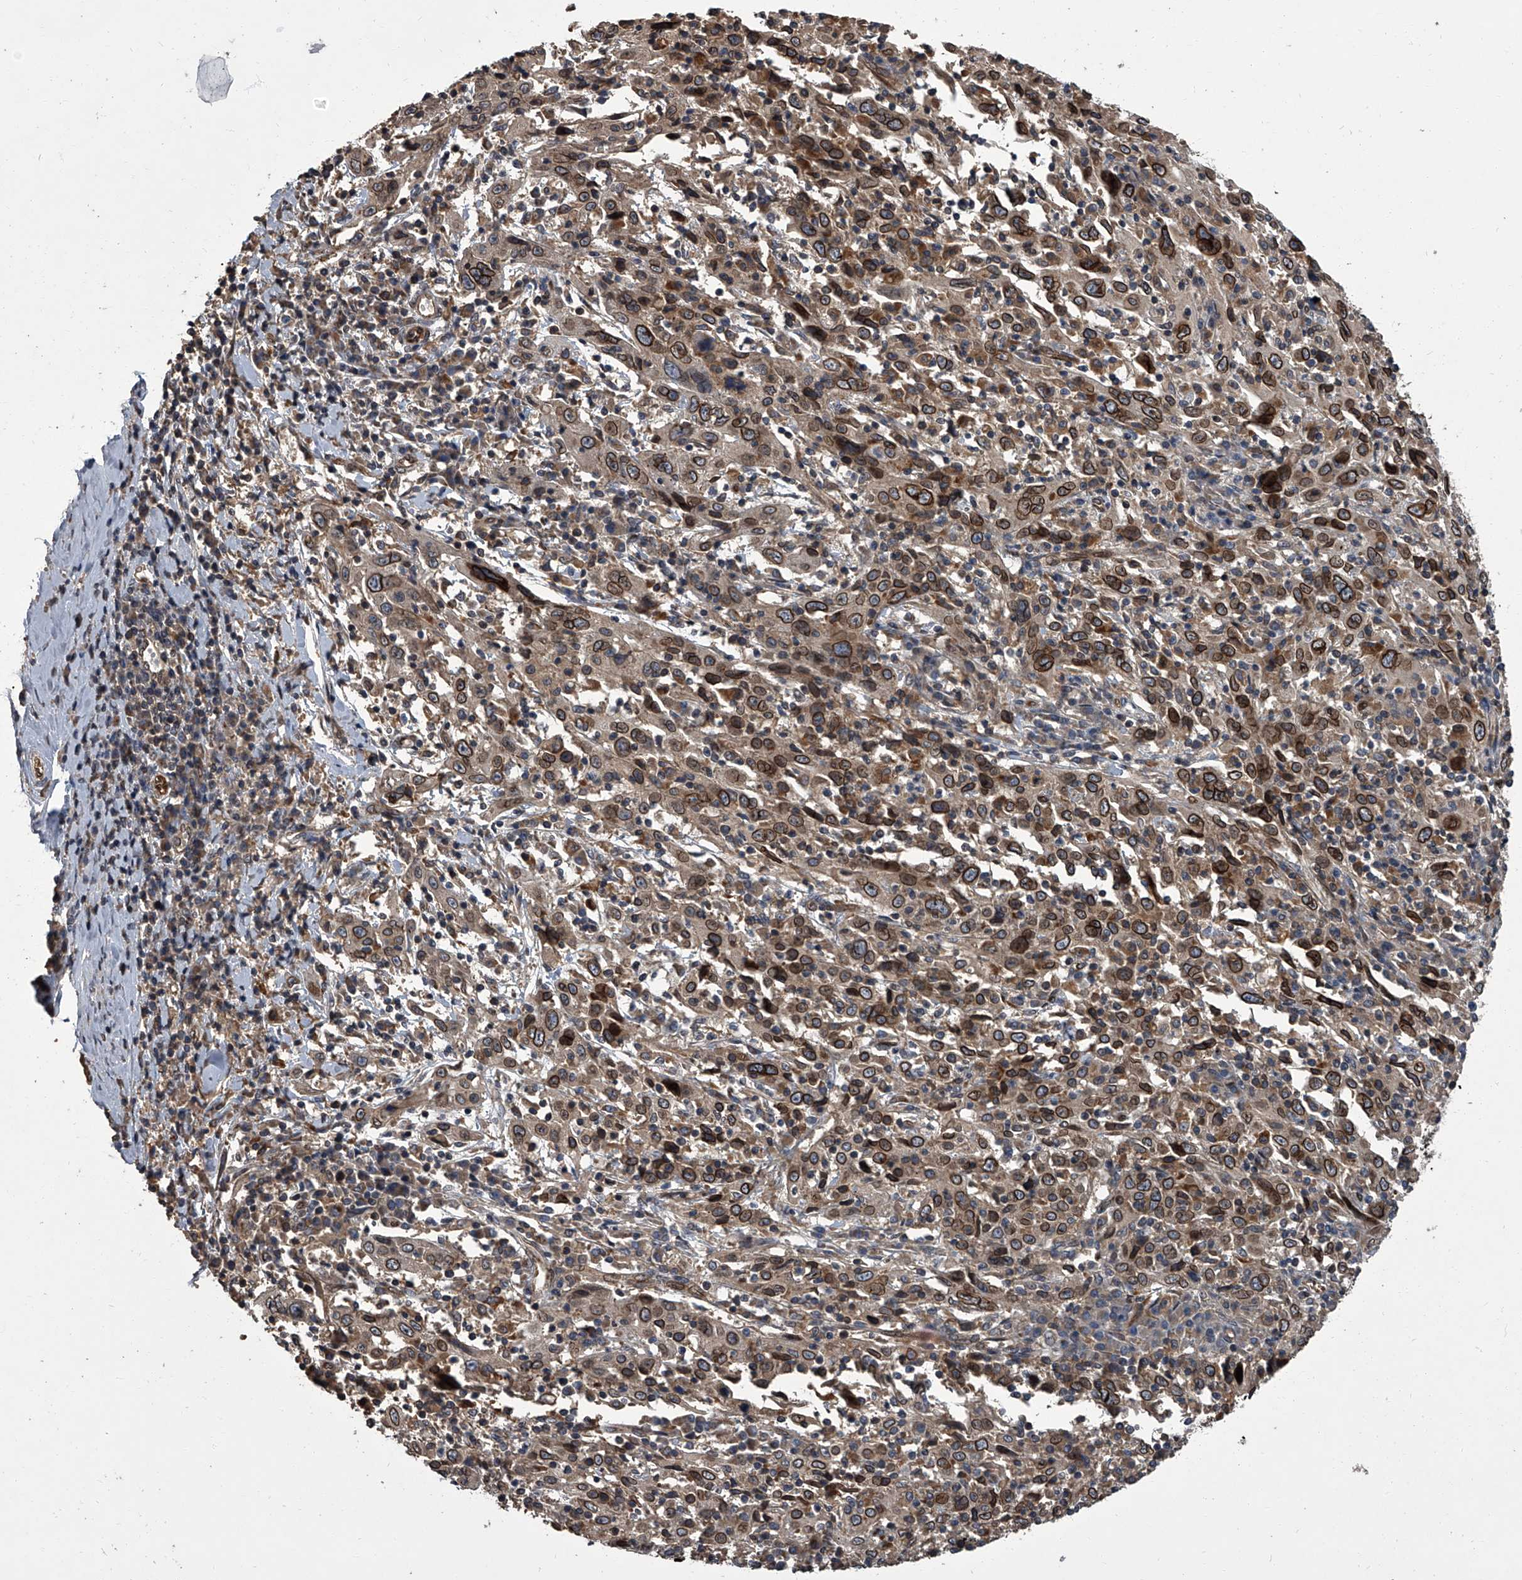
{"staining": {"intensity": "strong", "quantity": ">75%", "location": "cytoplasmic/membranous,nuclear"}, "tissue": "cervical cancer", "cell_type": "Tumor cells", "image_type": "cancer", "snomed": [{"axis": "morphology", "description": "Squamous cell carcinoma, NOS"}, {"axis": "topography", "description": "Cervix"}], "caption": "IHC micrograph of neoplastic tissue: cervical cancer stained using IHC displays high levels of strong protein expression localized specifically in the cytoplasmic/membranous and nuclear of tumor cells, appearing as a cytoplasmic/membranous and nuclear brown color.", "gene": "LRRC8C", "patient": {"sex": "female", "age": 46}}